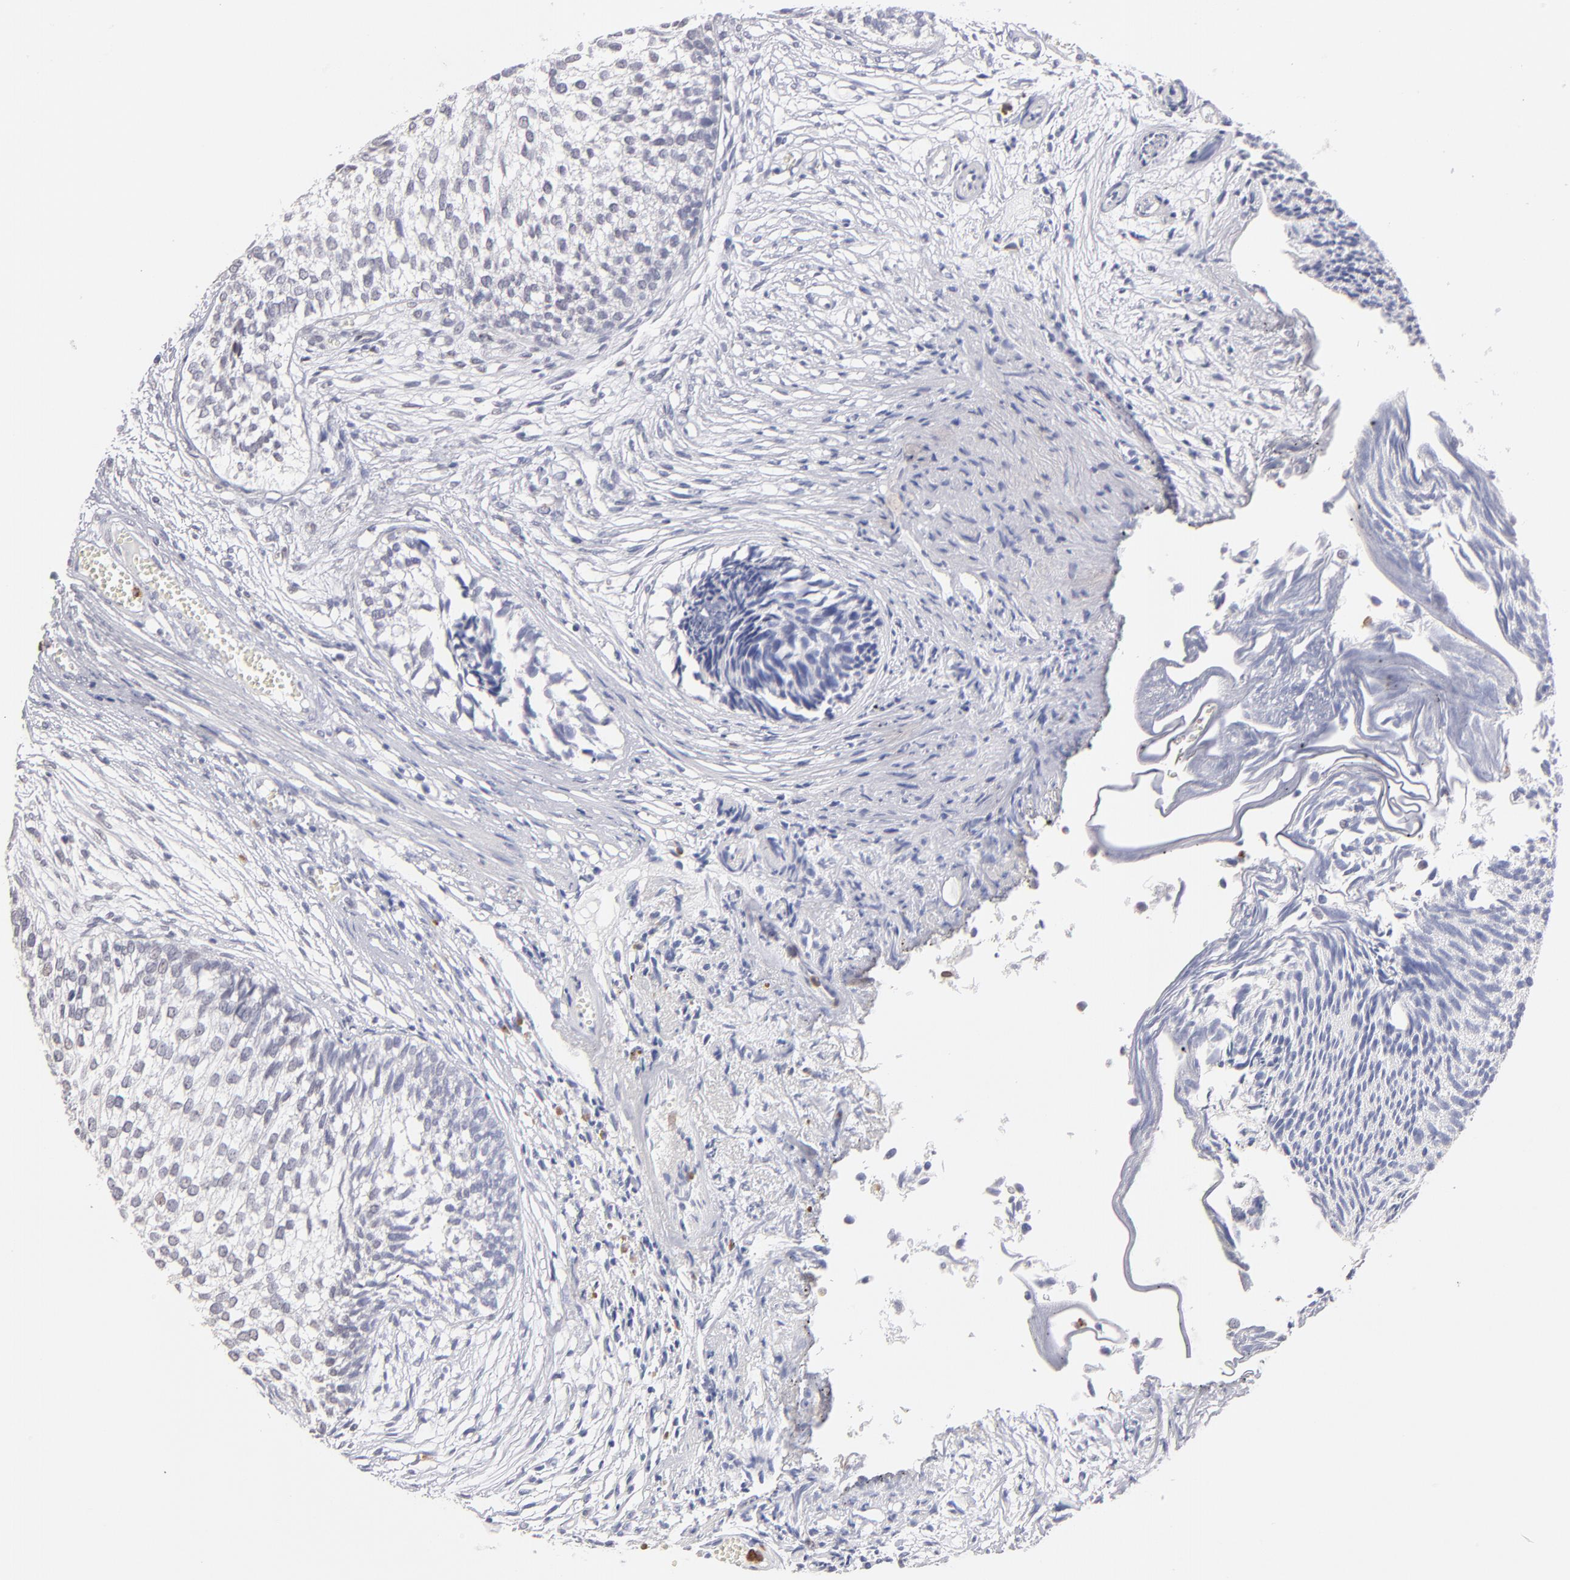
{"staining": {"intensity": "negative", "quantity": "none", "location": "none"}, "tissue": "urothelial cancer", "cell_type": "Tumor cells", "image_type": "cancer", "snomed": [{"axis": "morphology", "description": "Urothelial carcinoma, Low grade"}, {"axis": "topography", "description": "Urinary bladder"}], "caption": "Immunohistochemistry (IHC) of human urothelial carcinoma (low-grade) demonstrates no positivity in tumor cells.", "gene": "MGAM", "patient": {"sex": "male", "age": 84}}